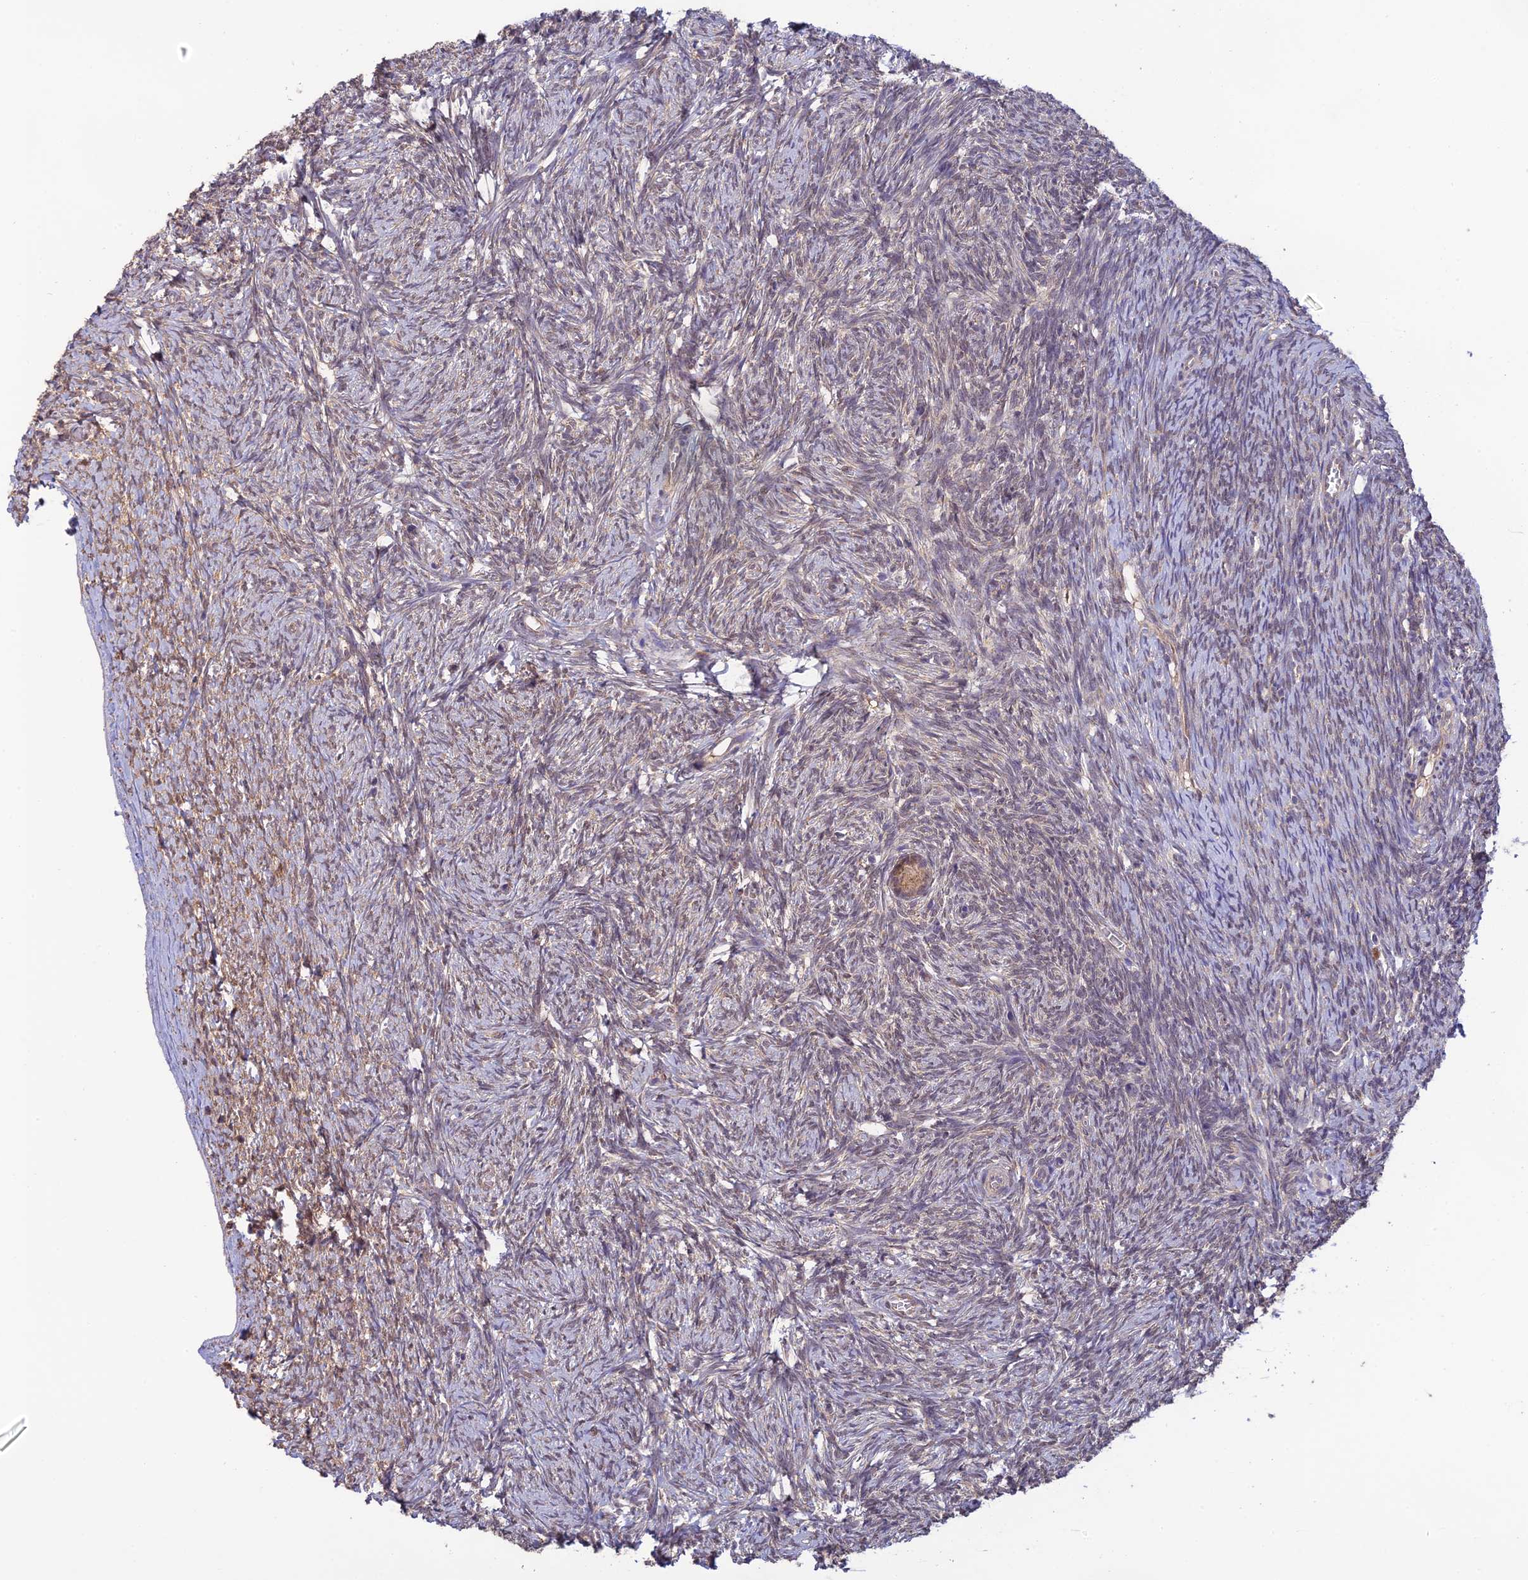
{"staining": {"intensity": "weak", "quantity": ">75%", "location": "cytoplasmic/membranous"}, "tissue": "ovary", "cell_type": "Follicle cells", "image_type": "normal", "snomed": [{"axis": "morphology", "description": "Normal tissue, NOS"}, {"axis": "topography", "description": "Ovary"}], "caption": "This is an image of IHC staining of unremarkable ovary, which shows weak expression in the cytoplasmic/membranous of follicle cells.", "gene": "MRNIP", "patient": {"sex": "female", "age": 44}}